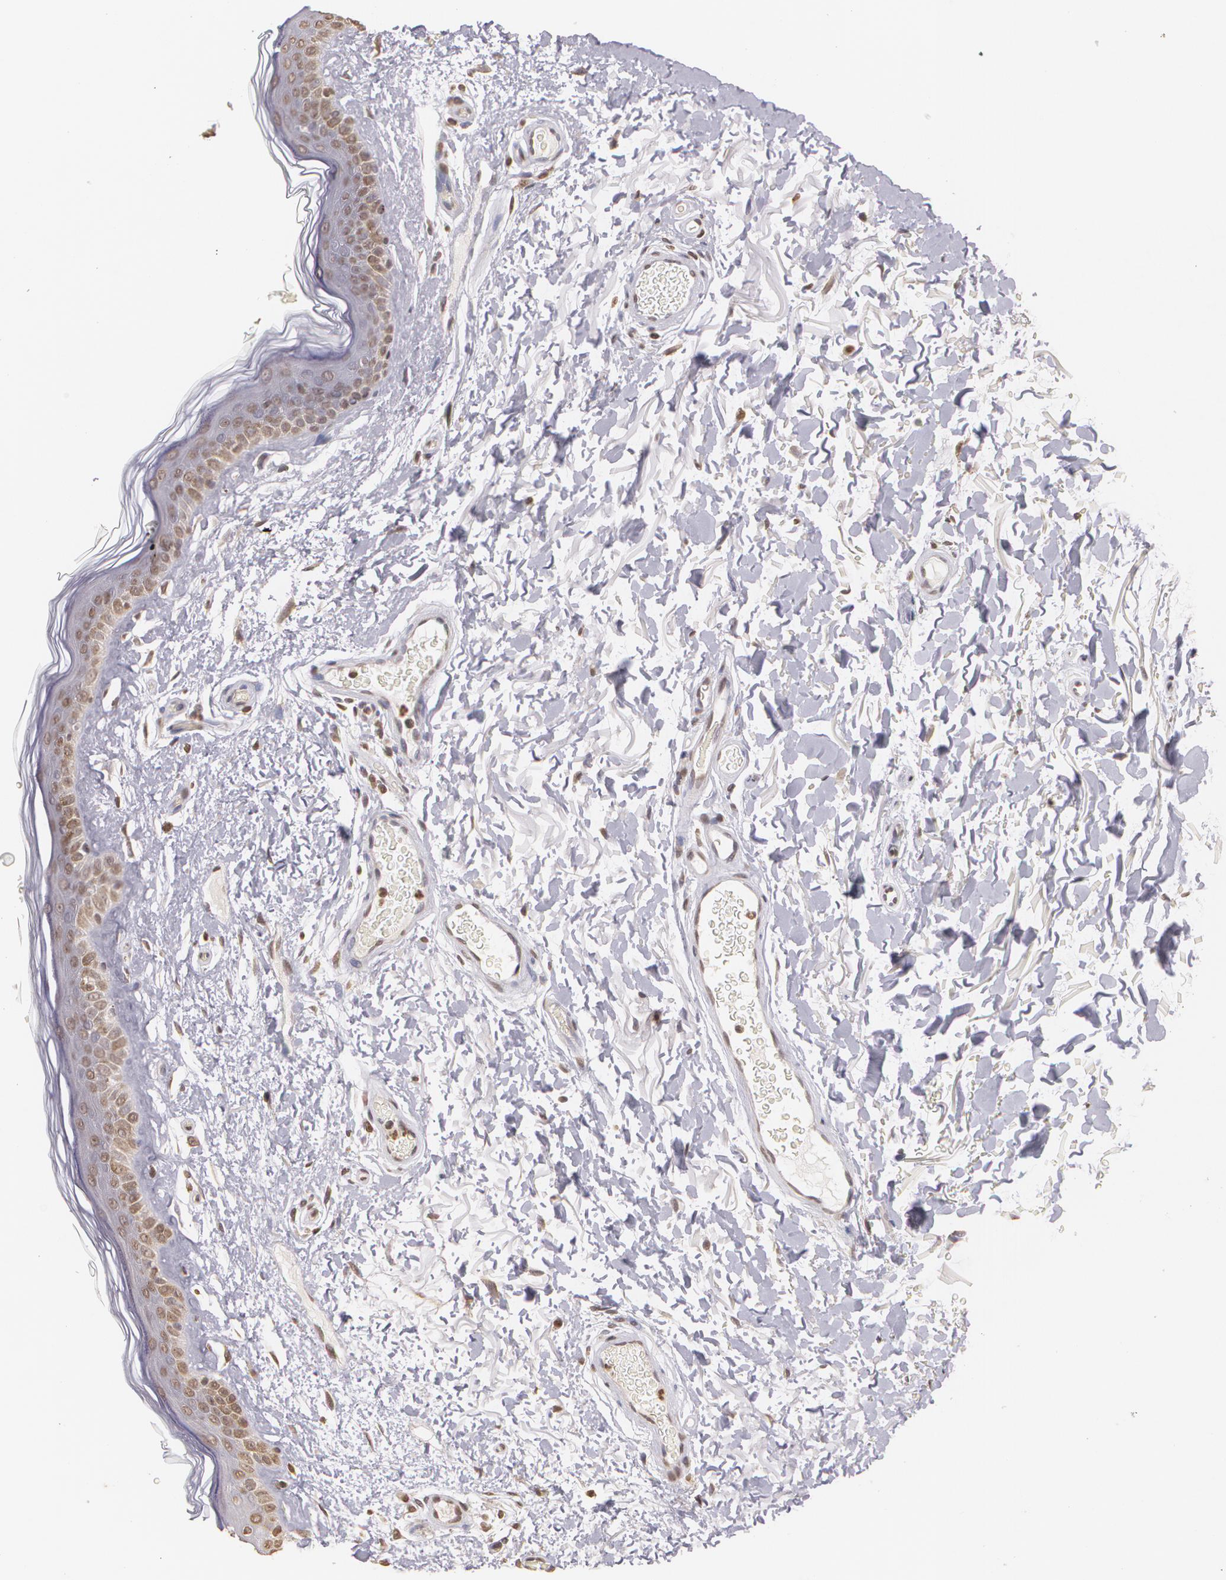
{"staining": {"intensity": "negative", "quantity": "none", "location": "none"}, "tissue": "skin", "cell_type": "Fibroblasts", "image_type": "normal", "snomed": [{"axis": "morphology", "description": "Normal tissue, NOS"}, {"axis": "topography", "description": "Skin"}], "caption": "This is an immunohistochemistry histopathology image of benign skin. There is no expression in fibroblasts.", "gene": "THRB", "patient": {"sex": "male", "age": 63}}